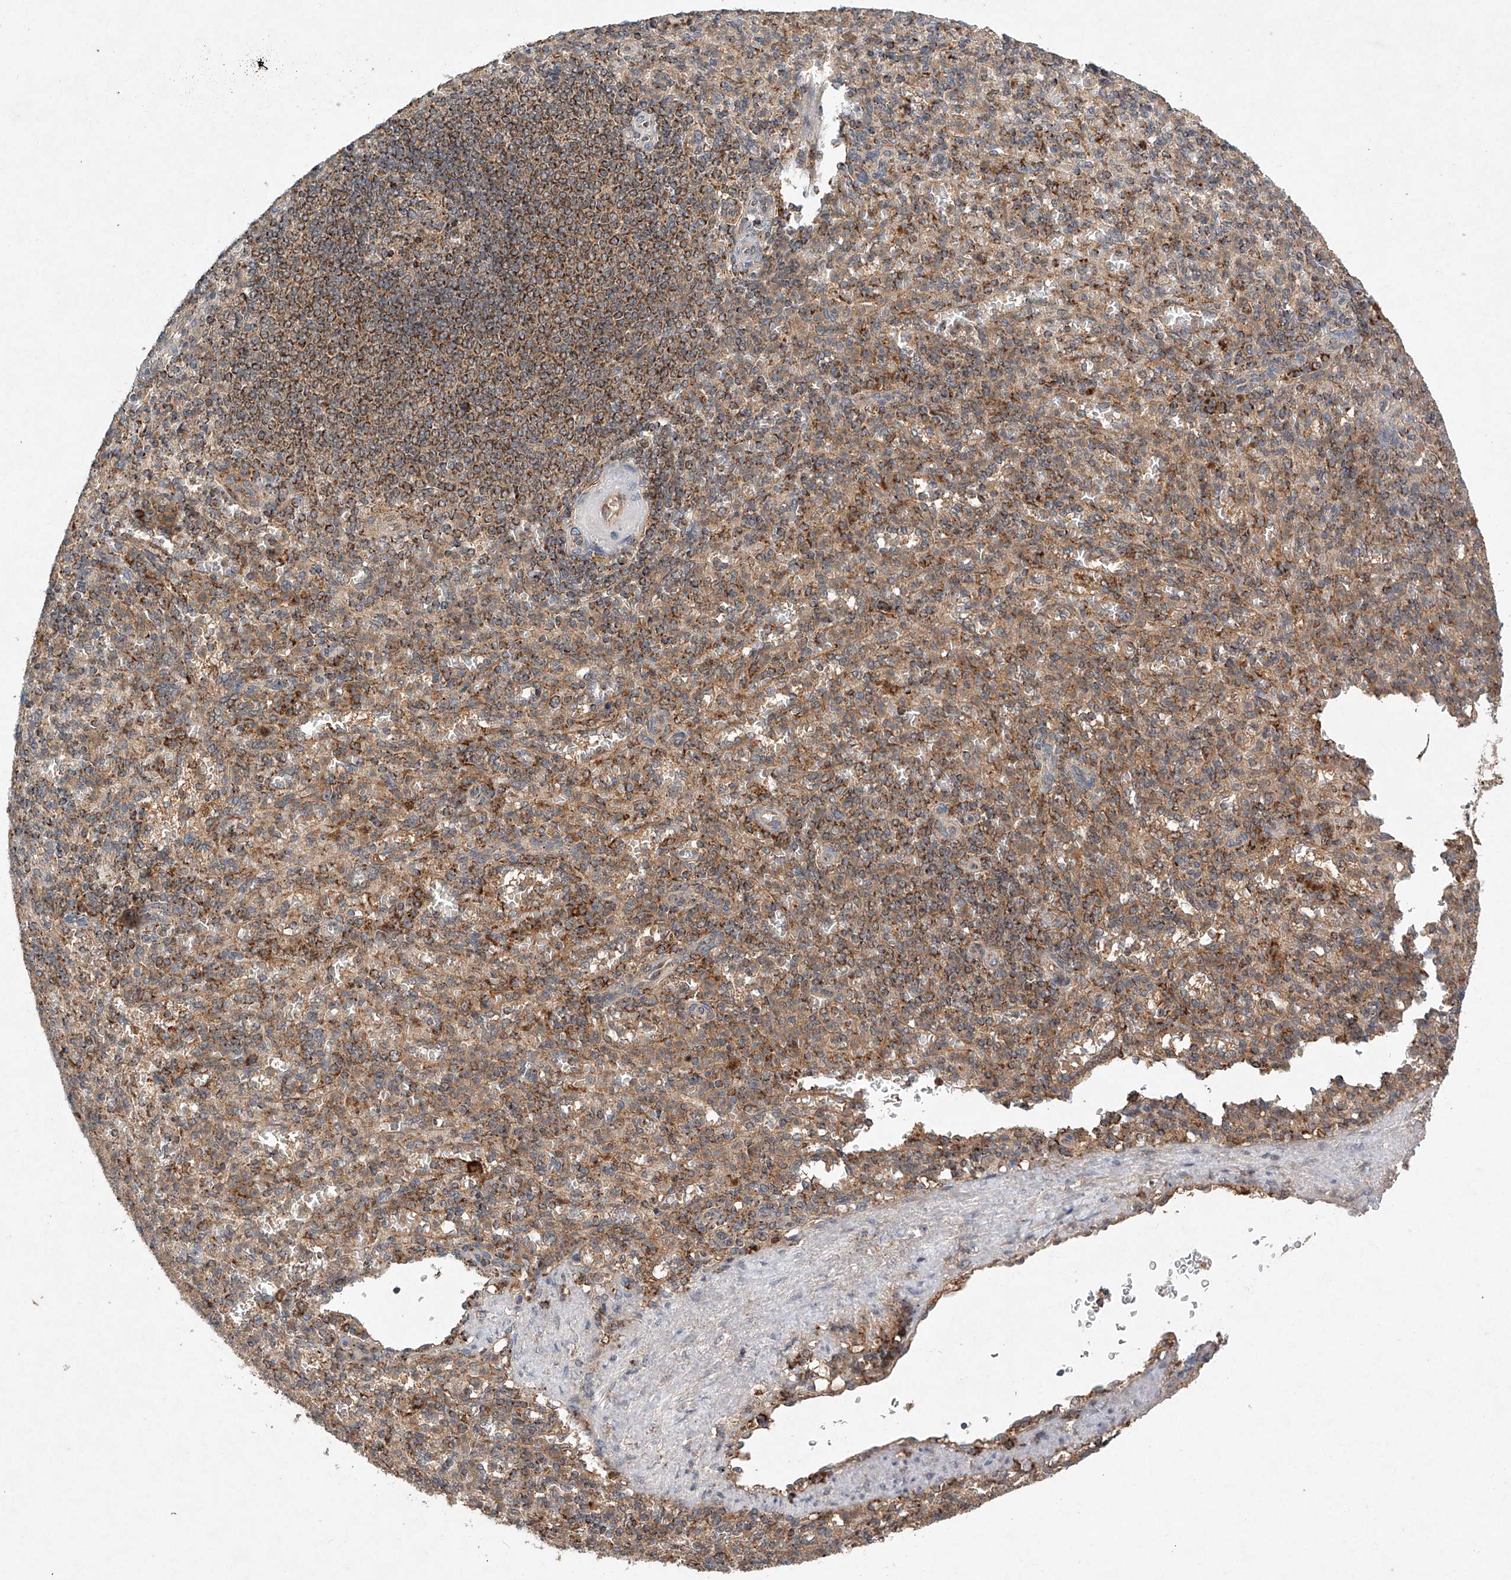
{"staining": {"intensity": "moderate", "quantity": "<25%", "location": "cytoplasmic/membranous"}, "tissue": "spleen", "cell_type": "Cells in red pulp", "image_type": "normal", "snomed": [{"axis": "morphology", "description": "Normal tissue, NOS"}, {"axis": "topography", "description": "Spleen"}], "caption": "A high-resolution histopathology image shows IHC staining of normal spleen, which displays moderate cytoplasmic/membranous positivity in approximately <25% of cells in red pulp. (DAB IHC with brightfield microscopy, high magnification).", "gene": "DCAF11", "patient": {"sex": "female", "age": 74}}